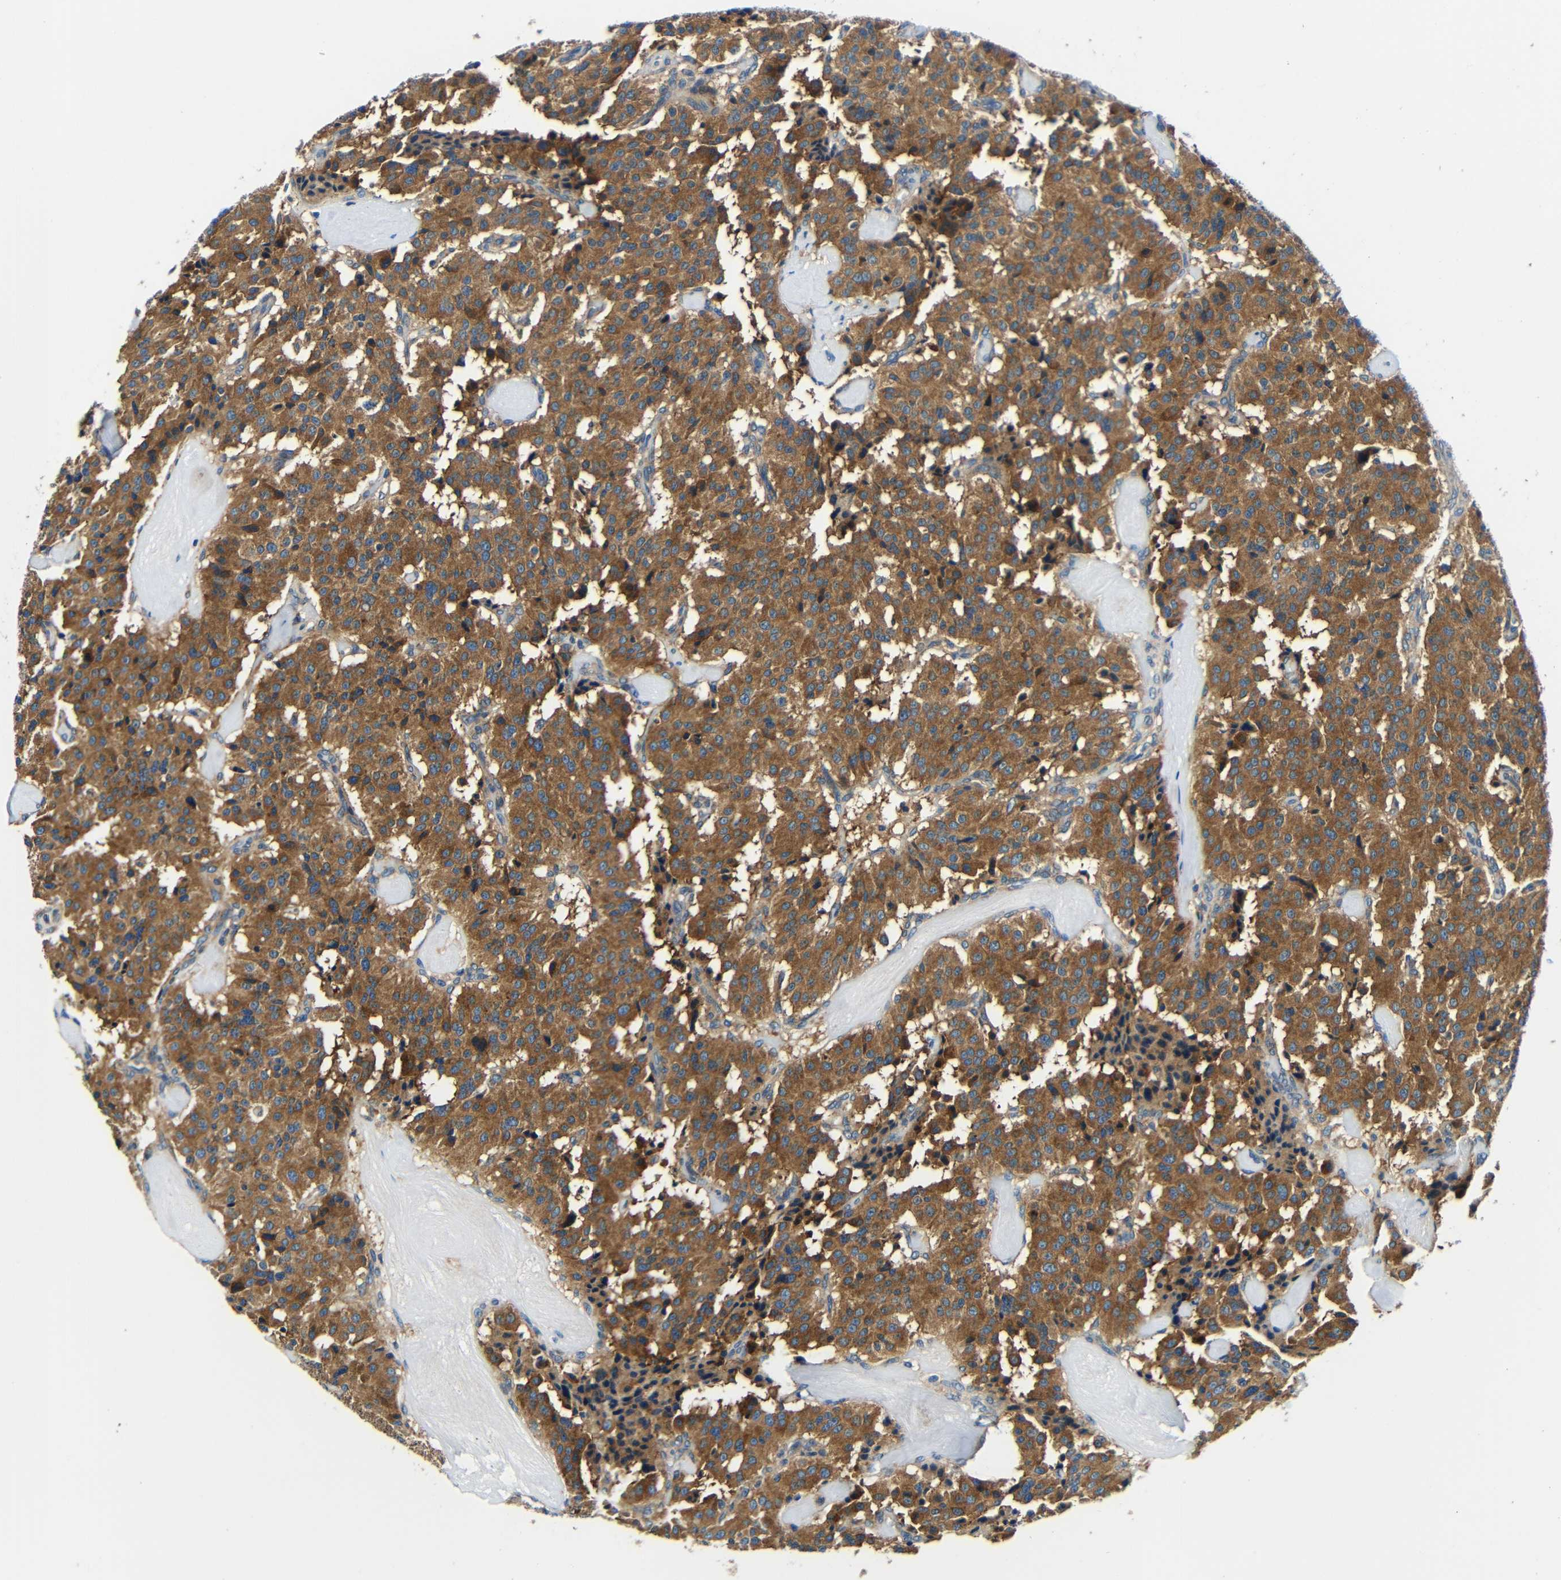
{"staining": {"intensity": "moderate", "quantity": ">75%", "location": "cytoplasmic/membranous"}, "tissue": "carcinoid", "cell_type": "Tumor cells", "image_type": "cancer", "snomed": [{"axis": "morphology", "description": "Carcinoid, malignant, NOS"}, {"axis": "topography", "description": "Lung"}], "caption": "Protein expression analysis of human carcinoid reveals moderate cytoplasmic/membranous expression in about >75% of tumor cells. (DAB (3,3'-diaminobenzidine) IHC, brown staining for protein, blue staining for nuclei).", "gene": "USO1", "patient": {"sex": "male", "age": 30}}